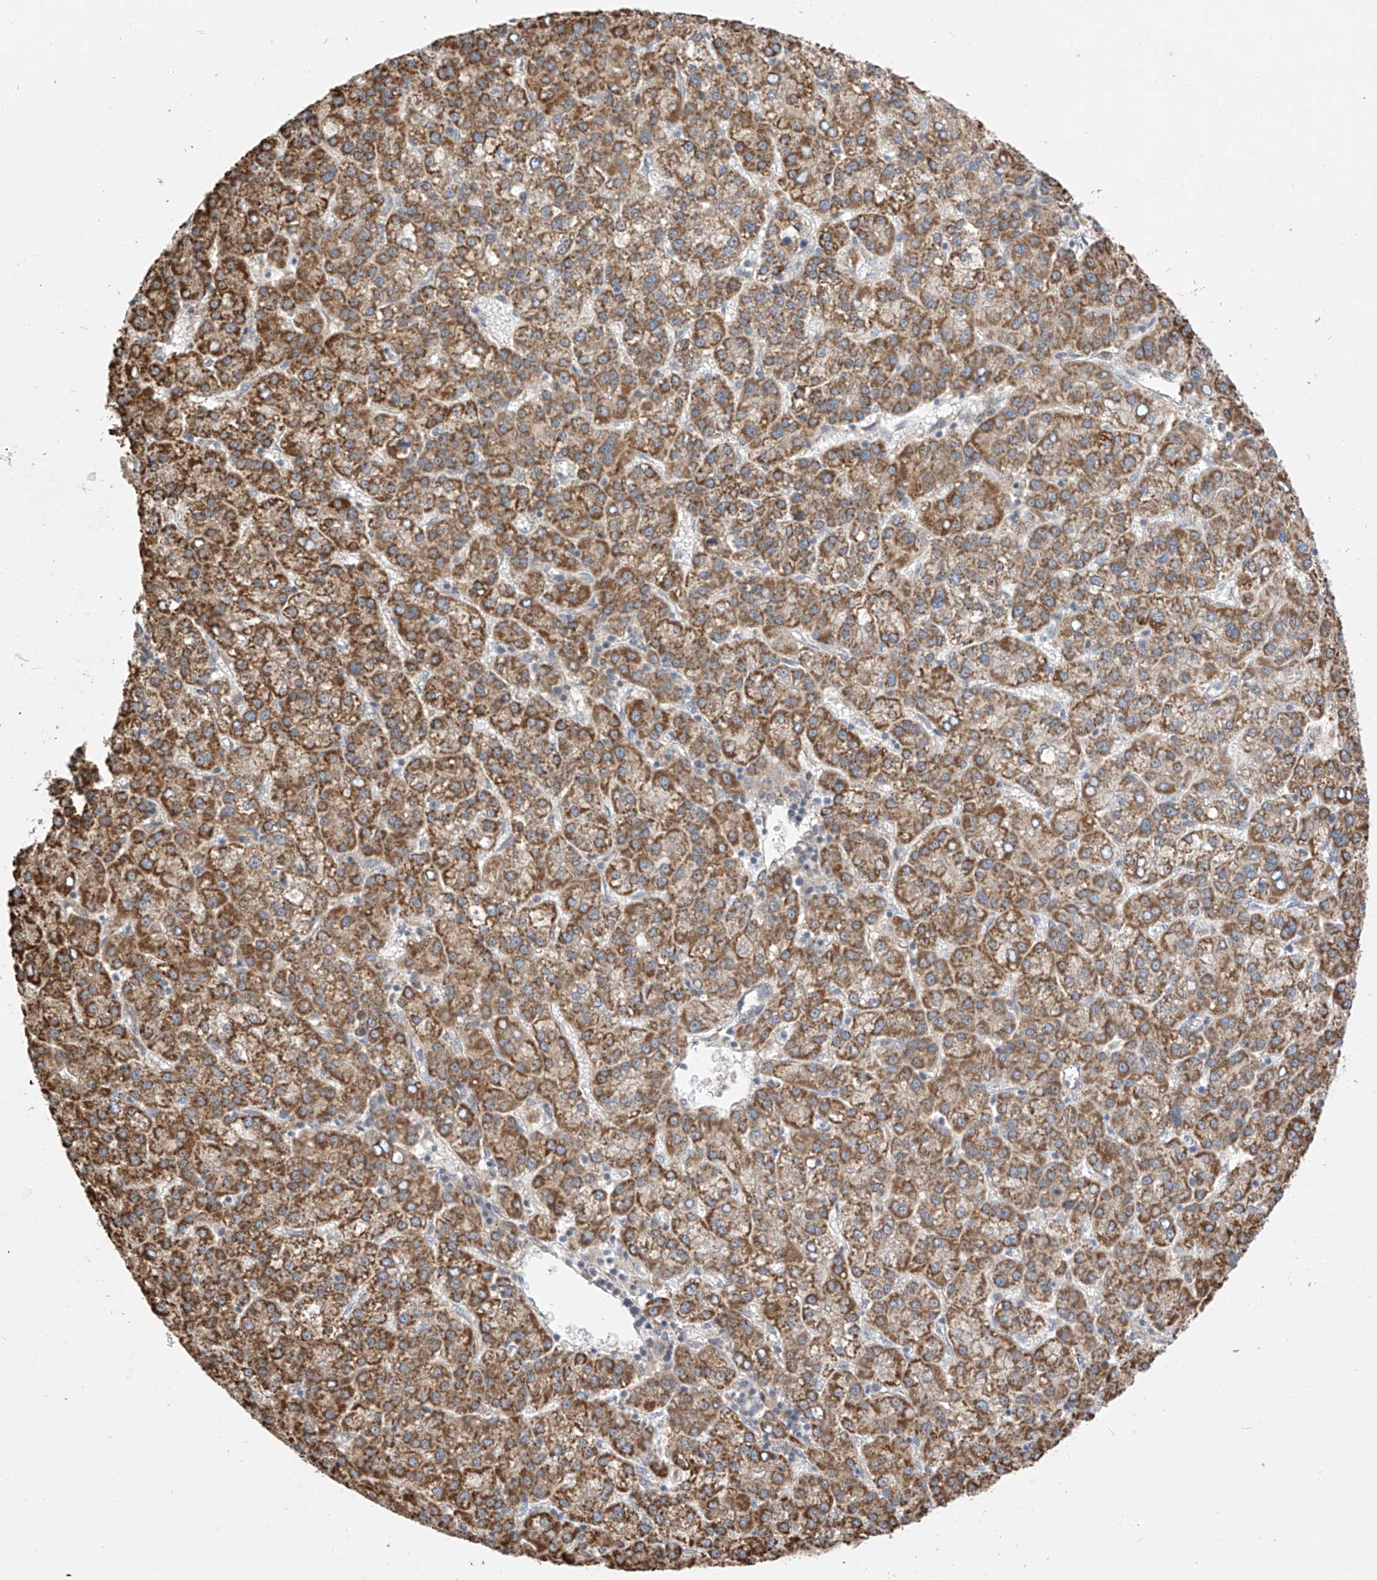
{"staining": {"intensity": "moderate", "quantity": ">75%", "location": "cytoplasmic/membranous"}, "tissue": "liver cancer", "cell_type": "Tumor cells", "image_type": "cancer", "snomed": [{"axis": "morphology", "description": "Carcinoma, Hepatocellular, NOS"}, {"axis": "topography", "description": "Liver"}], "caption": "Immunohistochemical staining of human liver cancer (hepatocellular carcinoma) exhibits medium levels of moderate cytoplasmic/membranous expression in approximately >75% of tumor cells.", "gene": "LATS1", "patient": {"sex": "female", "age": 58}}